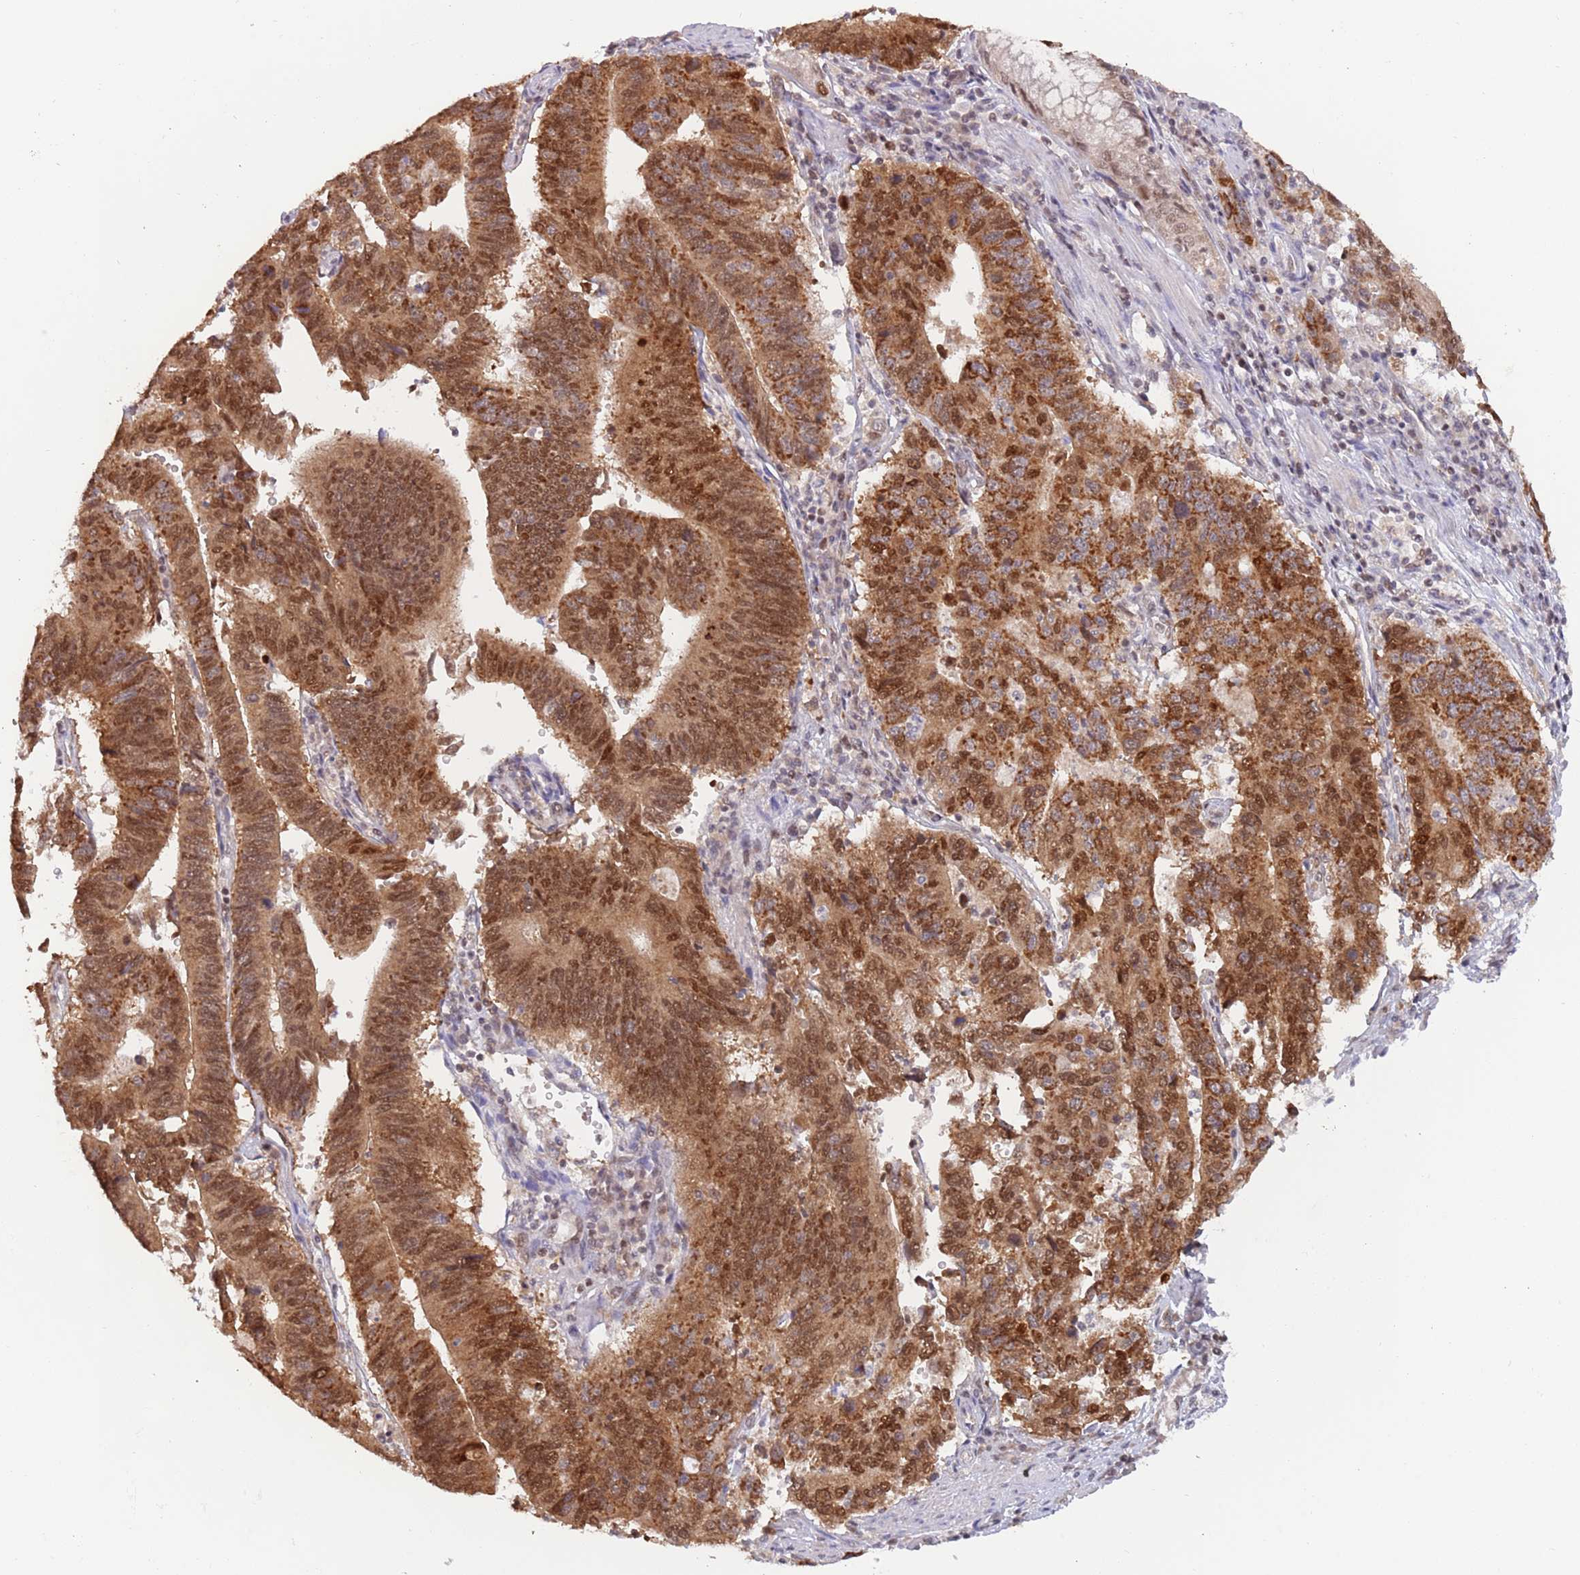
{"staining": {"intensity": "strong", "quantity": ">75%", "location": "cytoplasmic/membranous,nuclear"}, "tissue": "stomach cancer", "cell_type": "Tumor cells", "image_type": "cancer", "snomed": [{"axis": "morphology", "description": "Adenocarcinoma, NOS"}, {"axis": "topography", "description": "Stomach"}], "caption": "Stomach cancer tissue exhibits strong cytoplasmic/membranous and nuclear expression in approximately >75% of tumor cells, visualized by immunohistochemistry.", "gene": "TIMM13", "patient": {"sex": "male", "age": 59}}